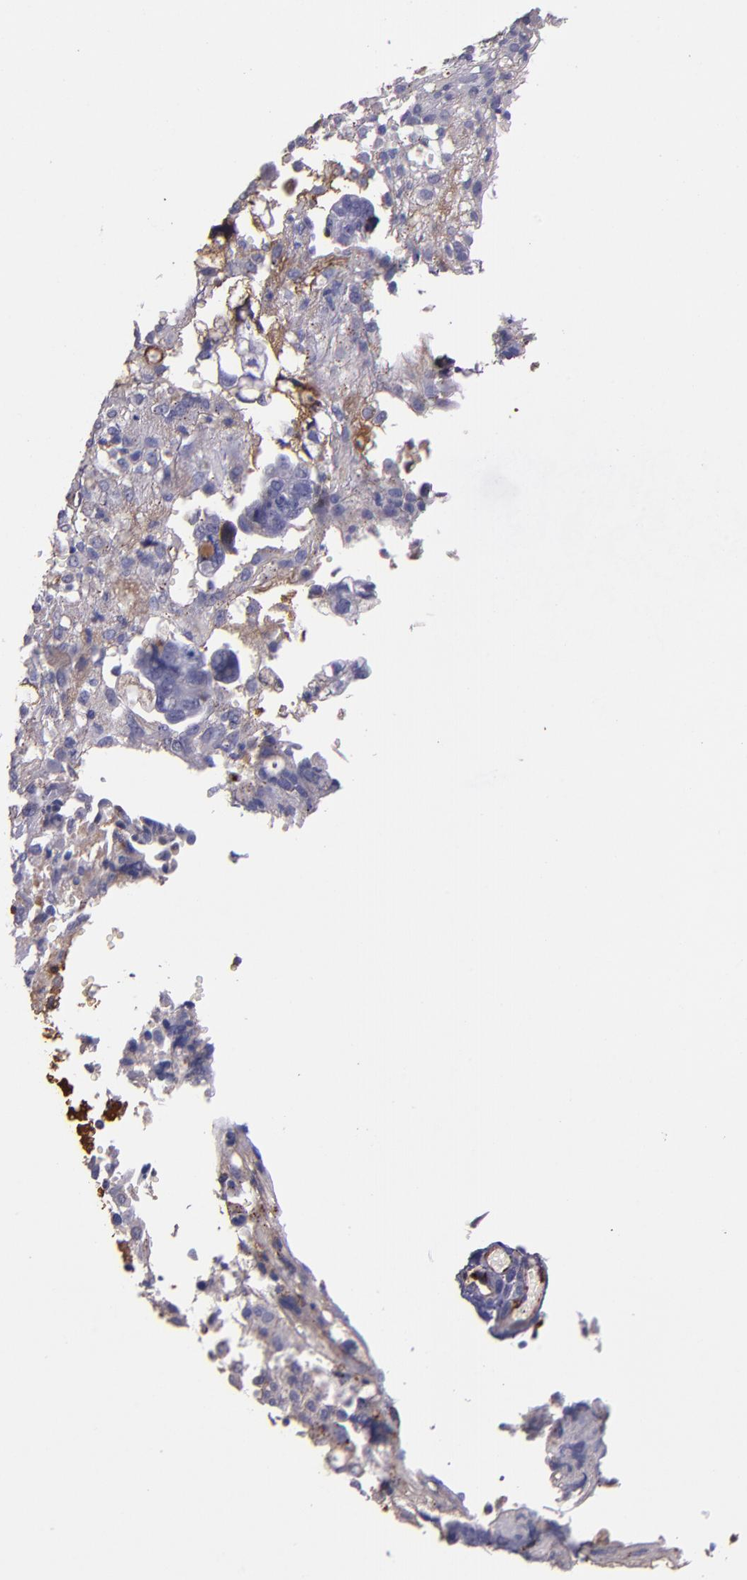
{"staining": {"intensity": "negative", "quantity": "none", "location": "none"}, "tissue": "ovarian cancer", "cell_type": "Tumor cells", "image_type": "cancer", "snomed": [{"axis": "morphology", "description": "Normal tissue, NOS"}, {"axis": "morphology", "description": "Cystadenocarcinoma, serous, NOS"}, {"axis": "topography", "description": "Fallopian tube"}, {"axis": "topography", "description": "Ovary"}], "caption": "Immunohistochemical staining of human serous cystadenocarcinoma (ovarian) reveals no significant staining in tumor cells.", "gene": "A2M", "patient": {"sex": "female", "age": 56}}